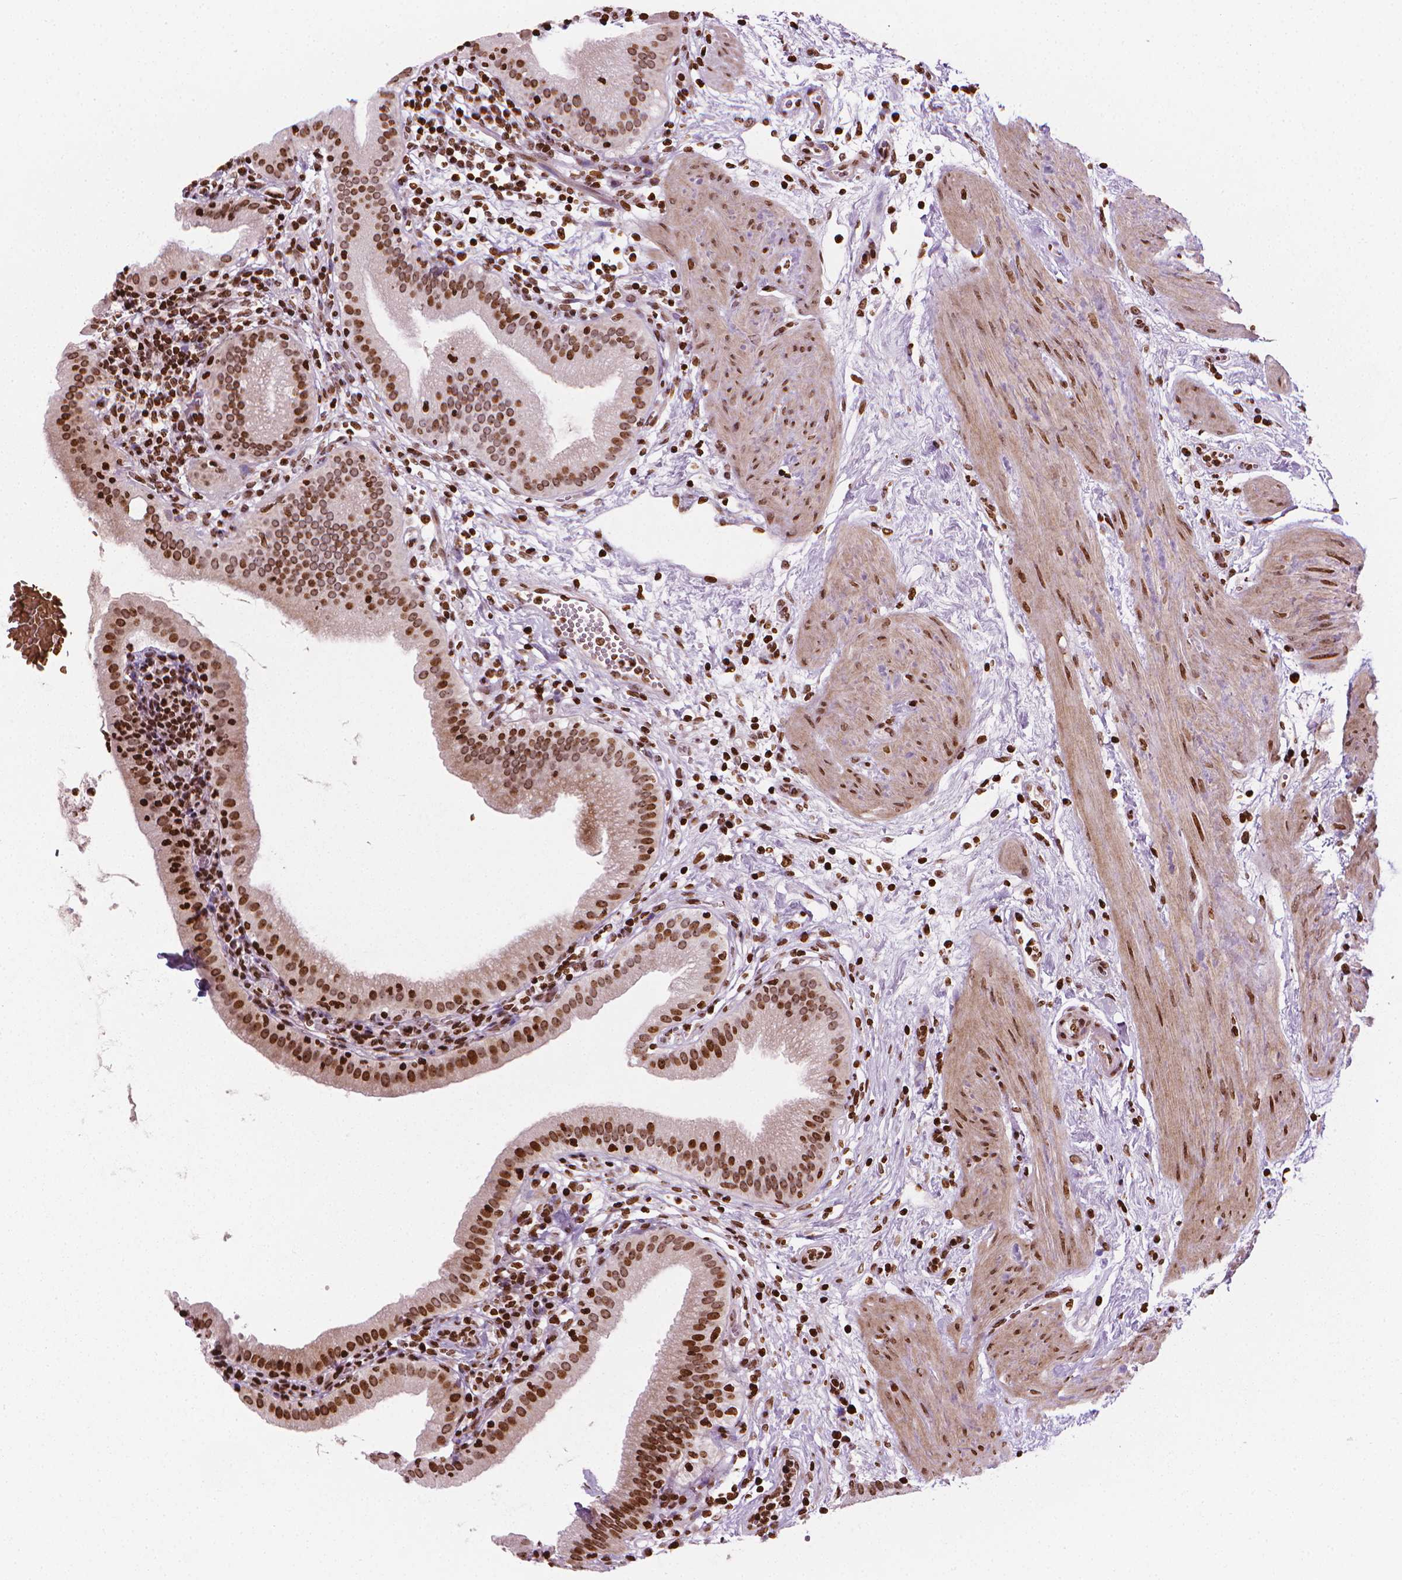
{"staining": {"intensity": "strong", "quantity": ">75%", "location": "nuclear"}, "tissue": "gallbladder", "cell_type": "Glandular cells", "image_type": "normal", "snomed": [{"axis": "morphology", "description": "Normal tissue, NOS"}, {"axis": "topography", "description": "Gallbladder"}], "caption": "Protein expression analysis of normal human gallbladder reveals strong nuclear expression in about >75% of glandular cells. The staining is performed using DAB (3,3'-diaminobenzidine) brown chromogen to label protein expression. The nuclei are counter-stained blue using hematoxylin.", "gene": "PIP4K2A", "patient": {"sex": "female", "age": 65}}